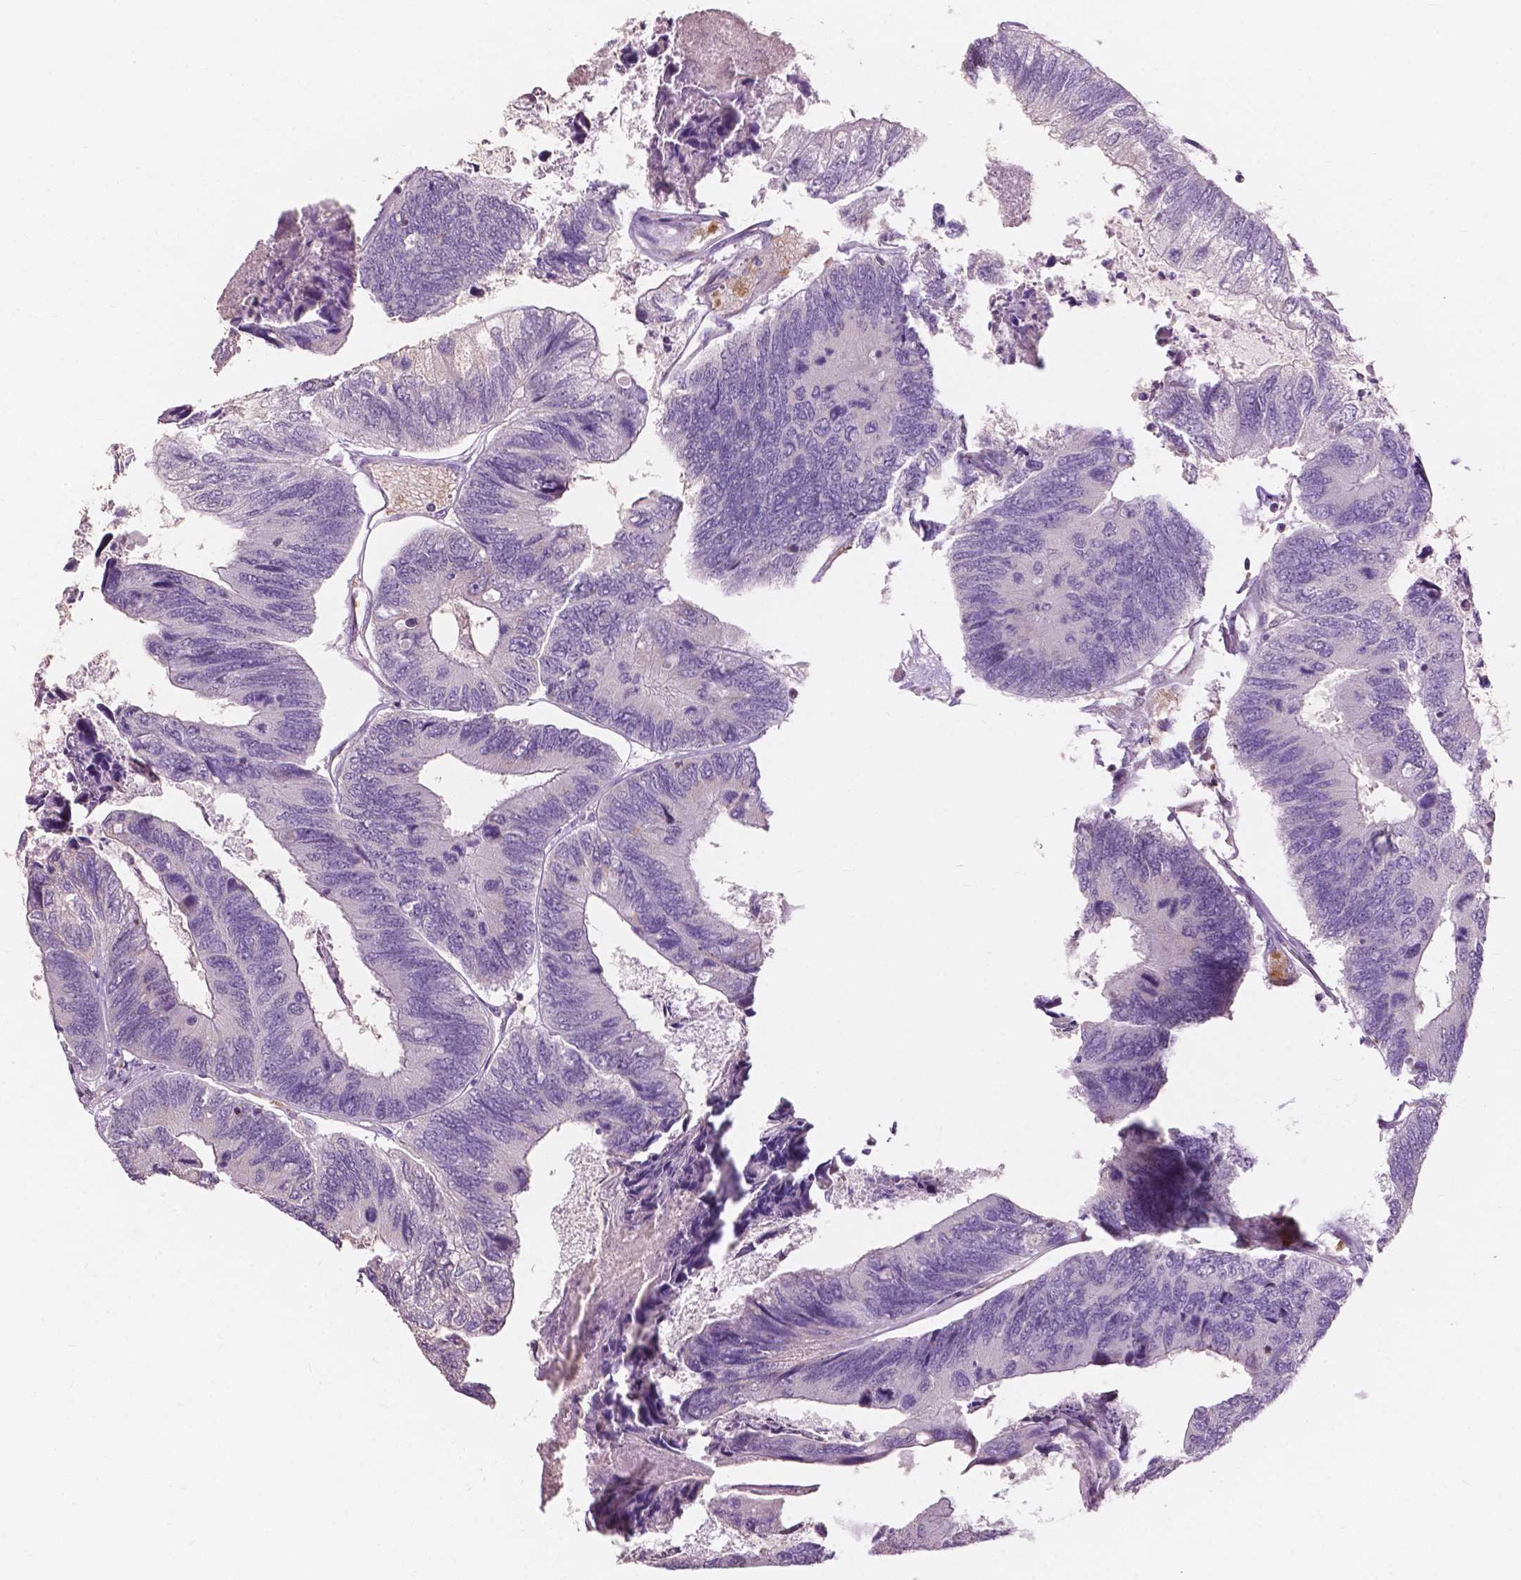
{"staining": {"intensity": "negative", "quantity": "none", "location": "none"}, "tissue": "colorectal cancer", "cell_type": "Tumor cells", "image_type": "cancer", "snomed": [{"axis": "morphology", "description": "Adenocarcinoma, NOS"}, {"axis": "topography", "description": "Colon"}], "caption": "Colorectal cancer stained for a protein using IHC shows no staining tumor cells.", "gene": "NDUFS1", "patient": {"sex": "female", "age": 67}}